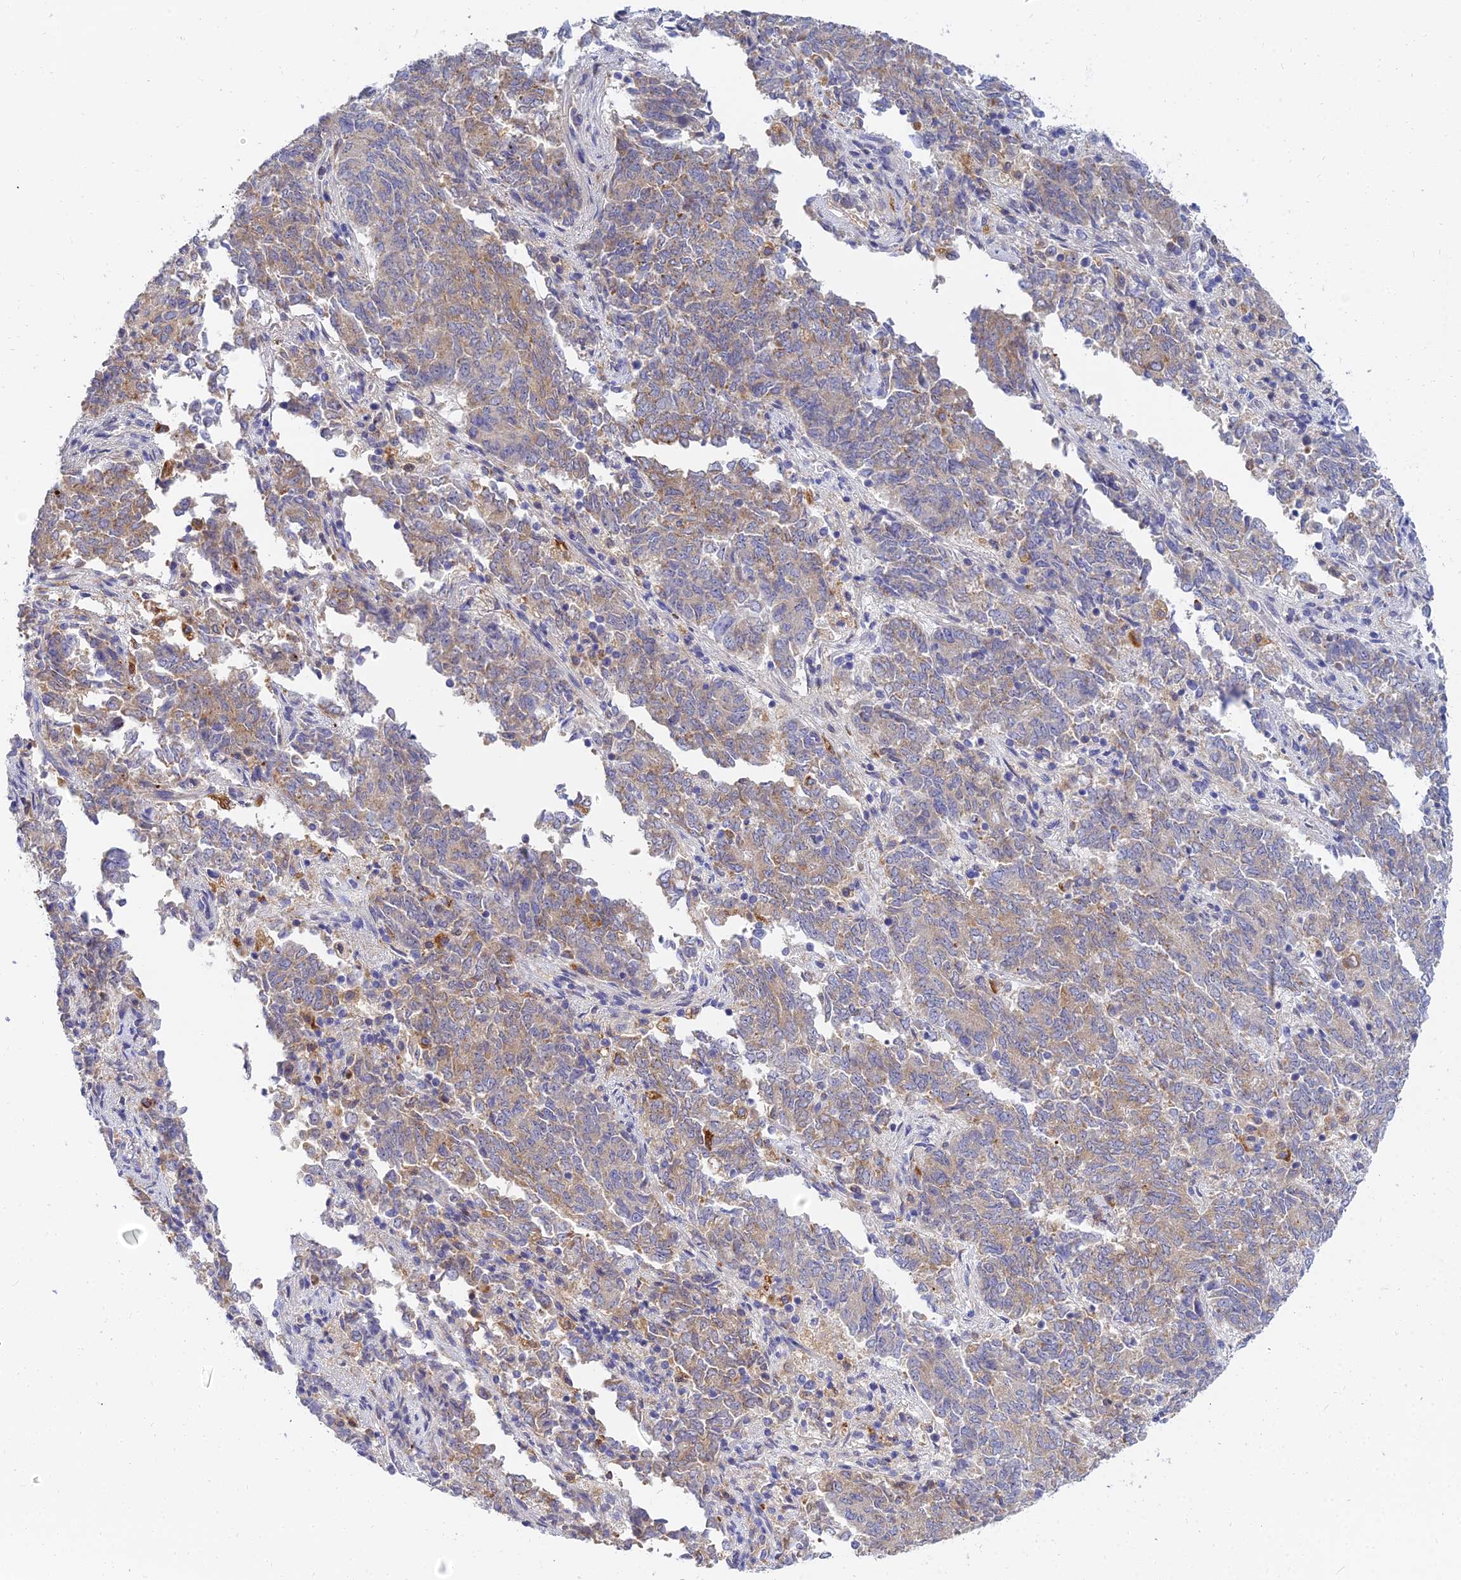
{"staining": {"intensity": "weak", "quantity": "25%-75%", "location": "cytoplasmic/membranous"}, "tissue": "endometrial cancer", "cell_type": "Tumor cells", "image_type": "cancer", "snomed": [{"axis": "morphology", "description": "Adenocarcinoma, NOS"}, {"axis": "topography", "description": "Endometrium"}], "caption": "Immunohistochemical staining of adenocarcinoma (endometrial) demonstrates low levels of weak cytoplasmic/membranous protein staining in approximately 25%-75% of tumor cells.", "gene": "ARL8B", "patient": {"sex": "female", "age": 80}}